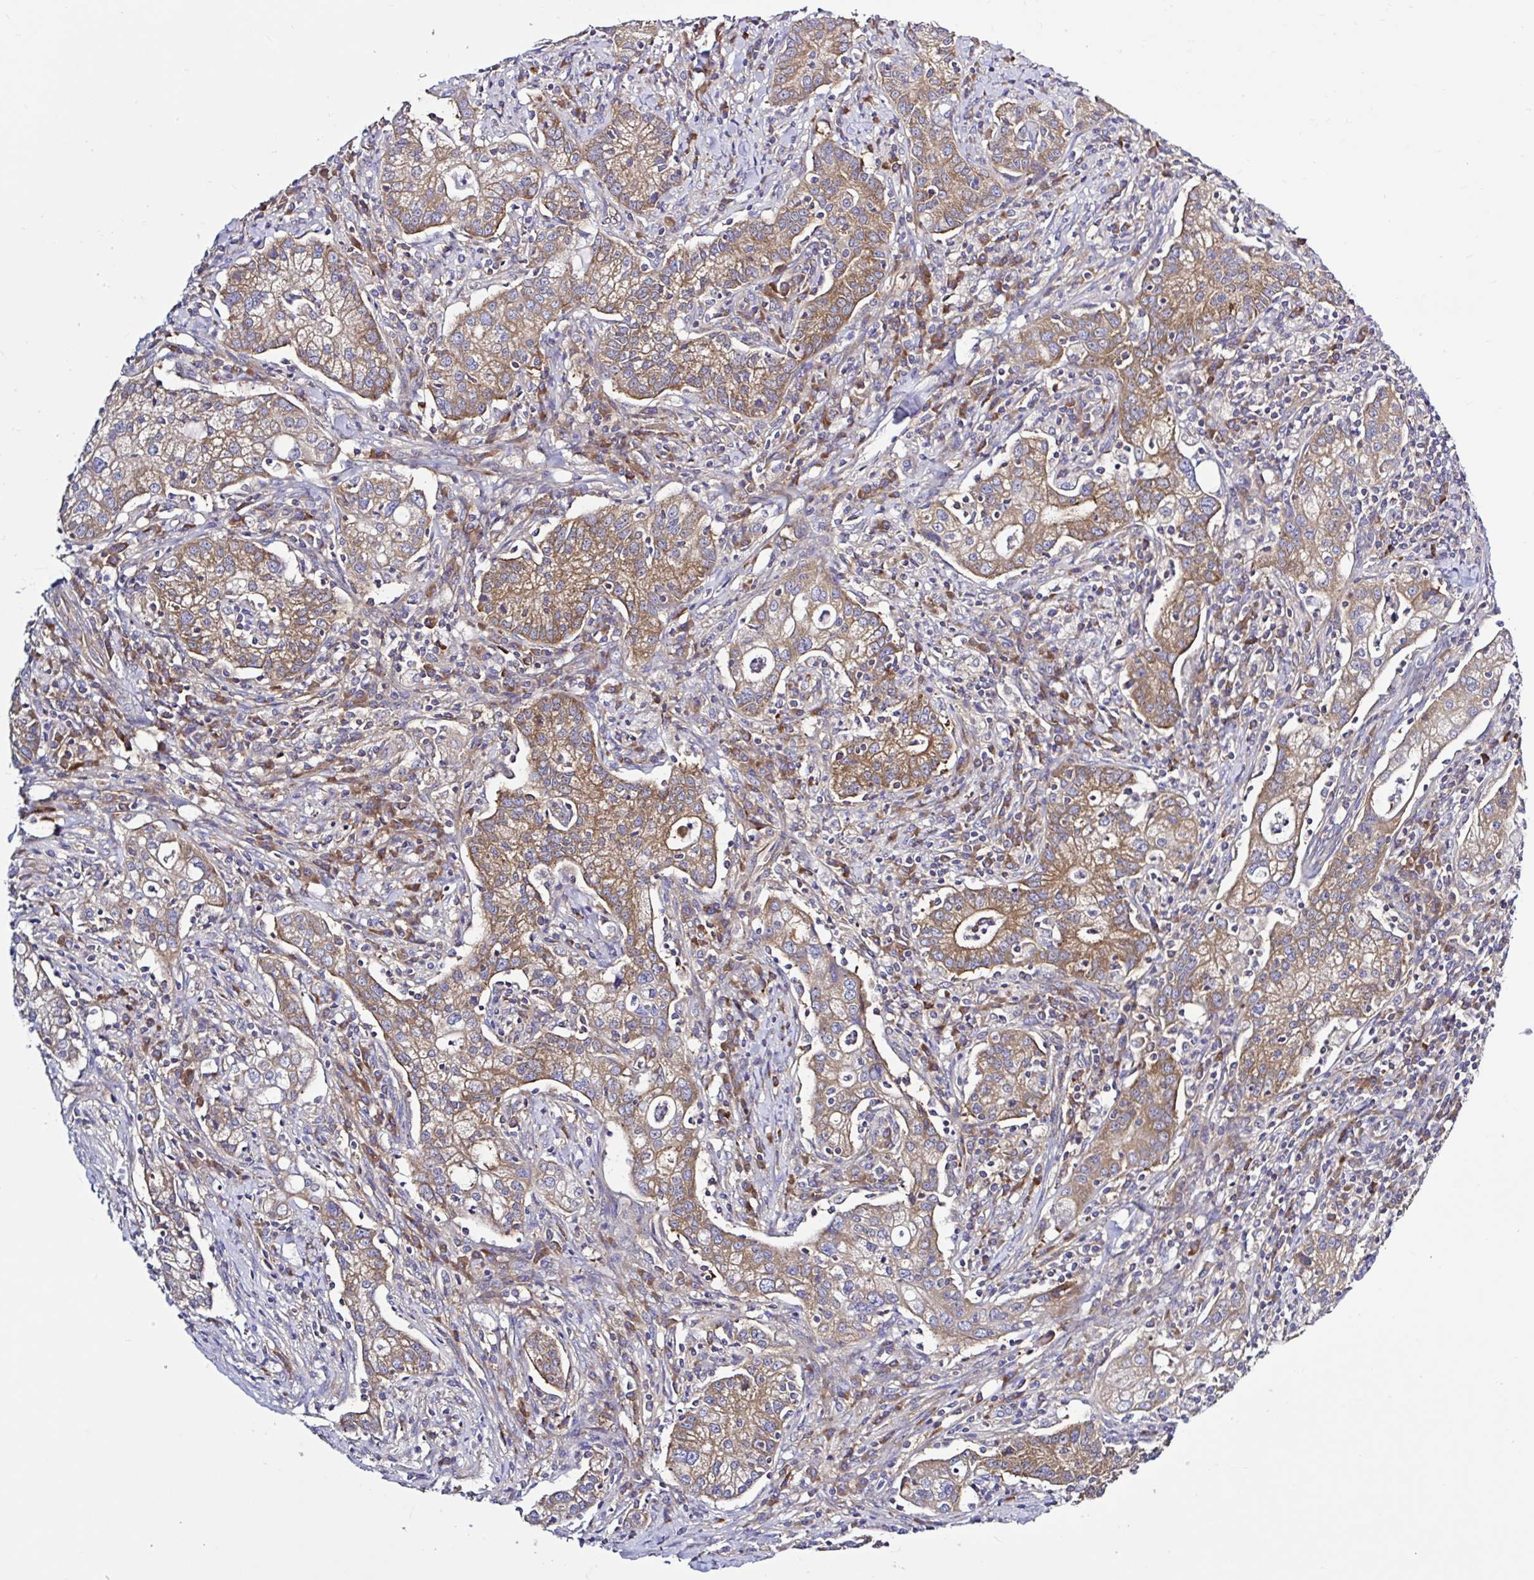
{"staining": {"intensity": "moderate", "quantity": "25%-75%", "location": "cytoplasmic/membranous"}, "tissue": "cervical cancer", "cell_type": "Tumor cells", "image_type": "cancer", "snomed": [{"axis": "morphology", "description": "Normal tissue, NOS"}, {"axis": "morphology", "description": "Adenocarcinoma, NOS"}, {"axis": "topography", "description": "Cervix"}], "caption": "This is a photomicrograph of immunohistochemistry (IHC) staining of cervical cancer, which shows moderate positivity in the cytoplasmic/membranous of tumor cells.", "gene": "LARS1", "patient": {"sex": "female", "age": 44}}